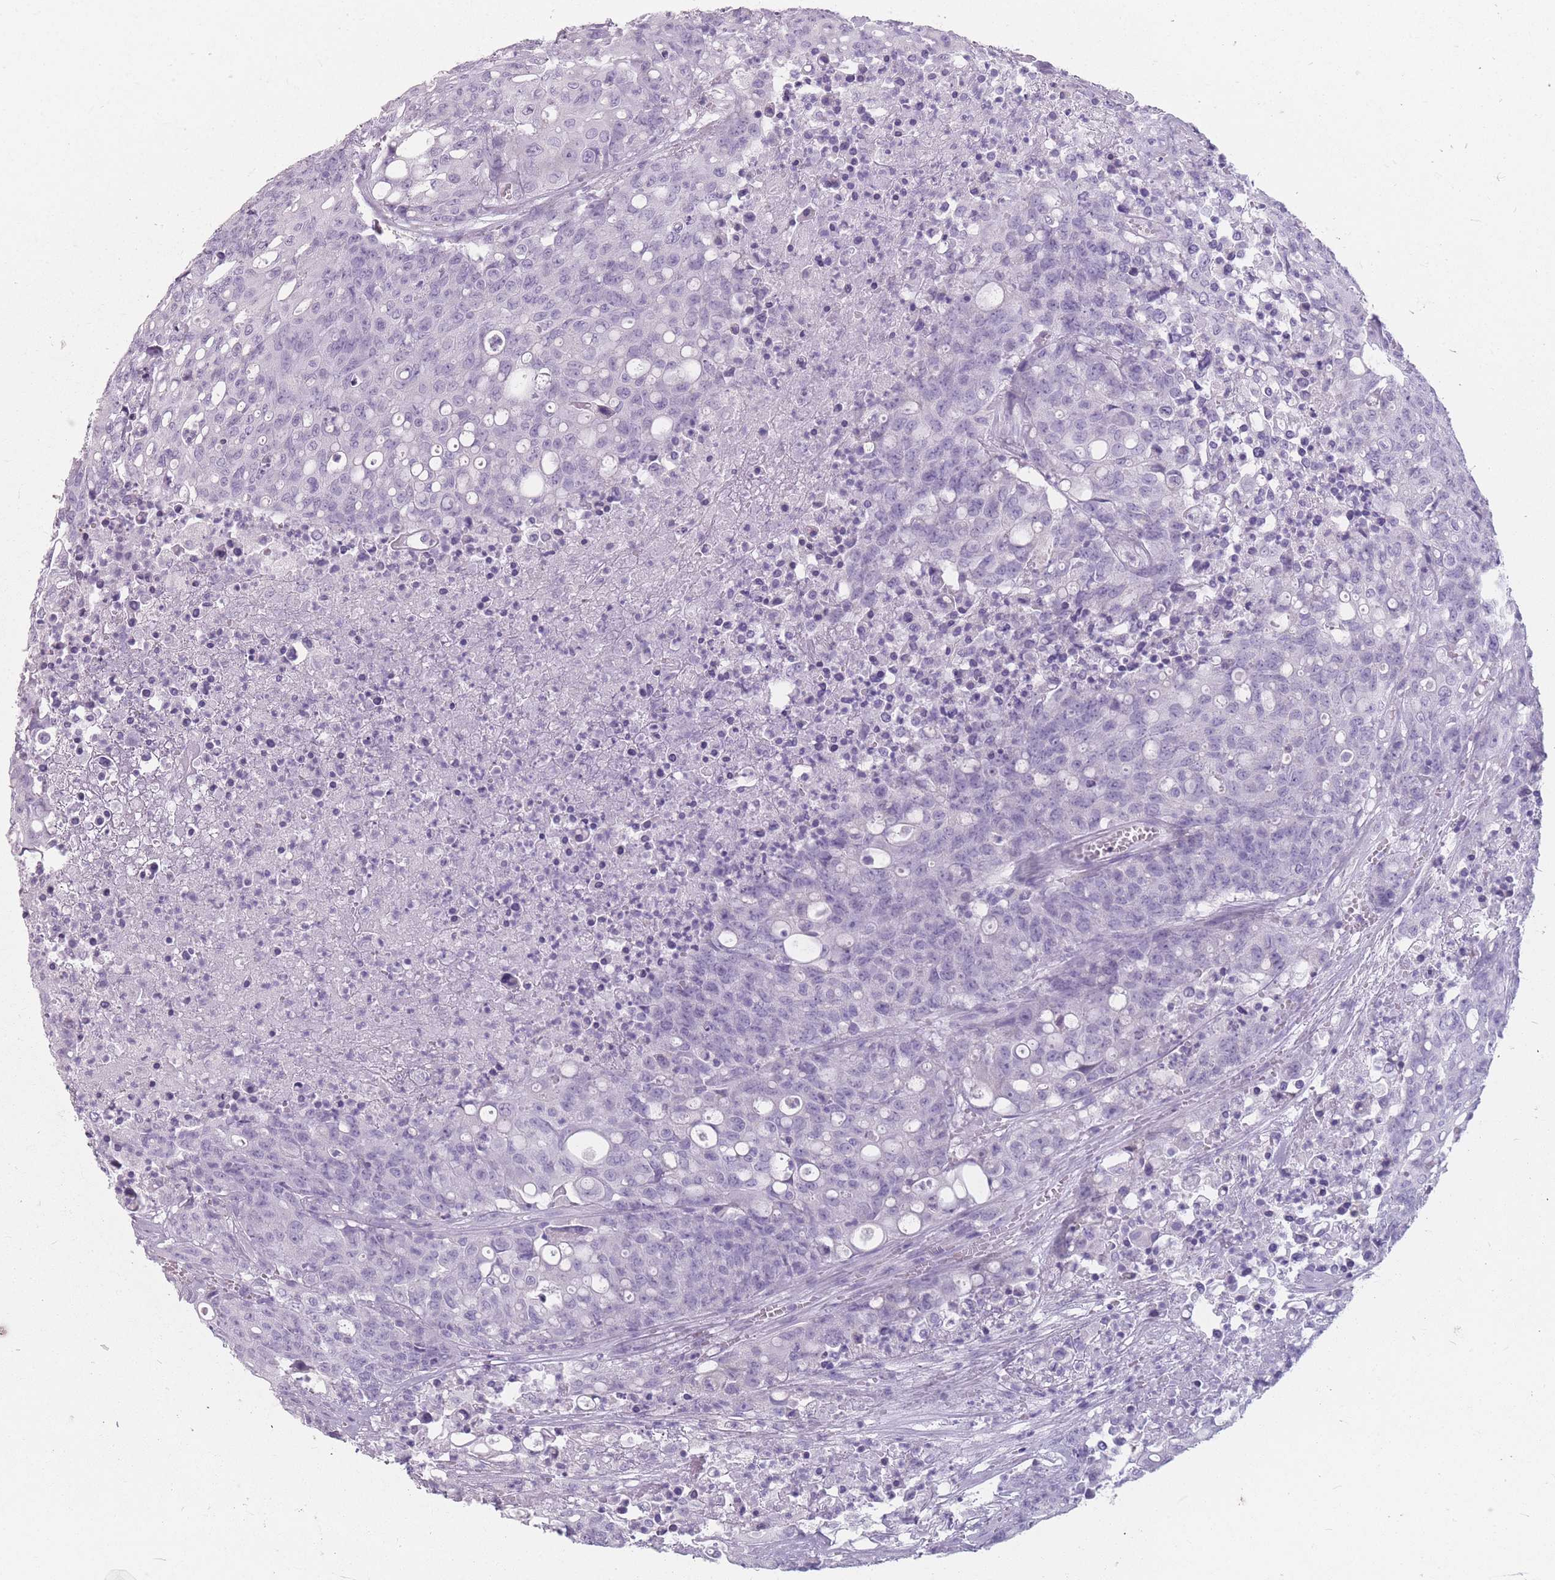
{"staining": {"intensity": "negative", "quantity": "none", "location": "none"}, "tissue": "colorectal cancer", "cell_type": "Tumor cells", "image_type": "cancer", "snomed": [{"axis": "morphology", "description": "Adenocarcinoma, NOS"}, {"axis": "topography", "description": "Colon"}], "caption": "Human colorectal cancer (adenocarcinoma) stained for a protein using IHC displays no positivity in tumor cells.", "gene": "CCNO", "patient": {"sex": "male", "age": 51}}